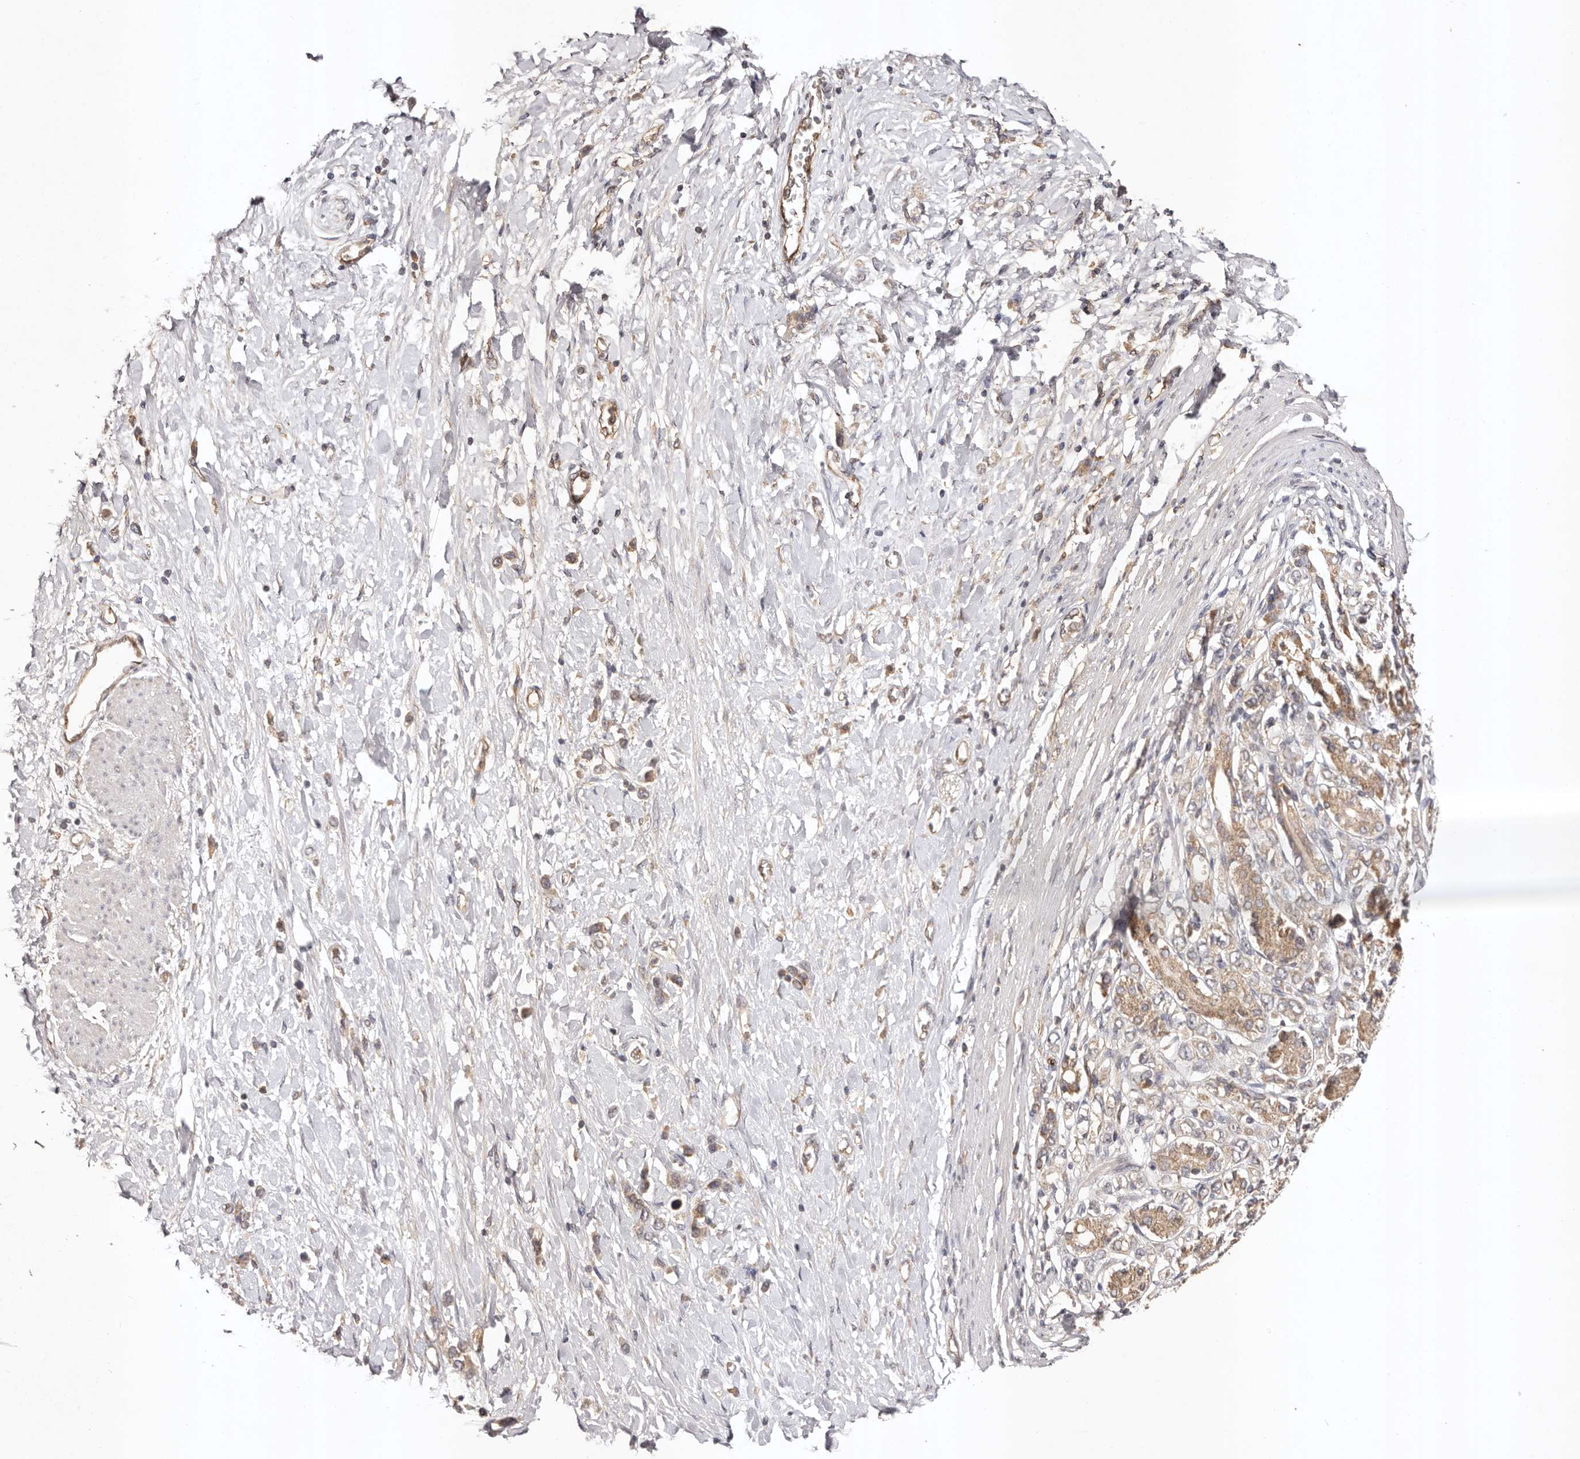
{"staining": {"intensity": "weak", "quantity": ">75%", "location": "cytoplasmic/membranous"}, "tissue": "stomach cancer", "cell_type": "Tumor cells", "image_type": "cancer", "snomed": [{"axis": "morphology", "description": "Adenocarcinoma, NOS"}, {"axis": "topography", "description": "Stomach"}], "caption": "Immunohistochemistry staining of stomach cancer (adenocarcinoma), which shows low levels of weak cytoplasmic/membranous positivity in about >75% of tumor cells indicating weak cytoplasmic/membranous protein positivity. The staining was performed using DAB (3,3'-diaminobenzidine) (brown) for protein detection and nuclei were counterstained in hematoxylin (blue).", "gene": "UBR2", "patient": {"sex": "female", "age": 65}}